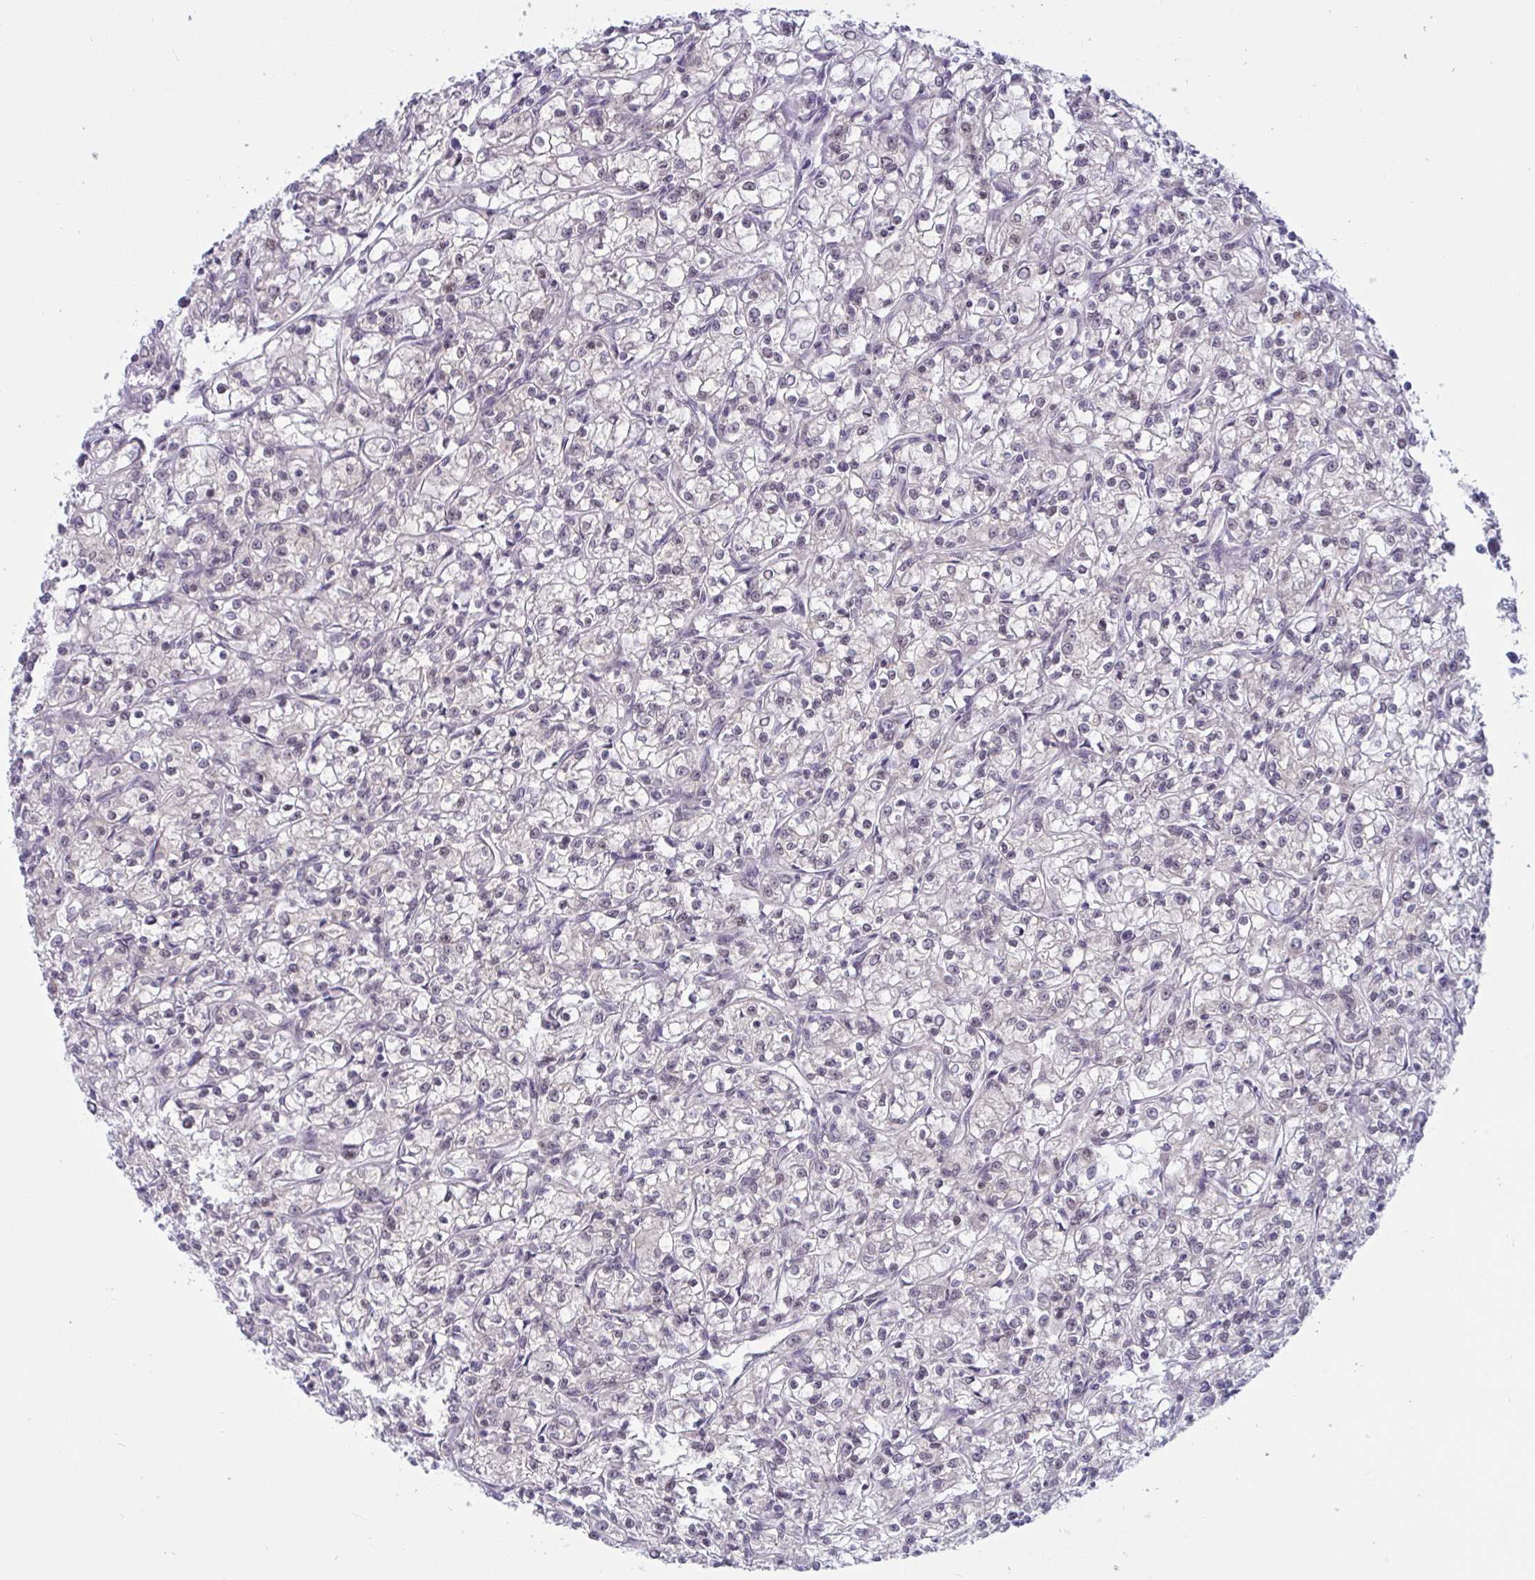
{"staining": {"intensity": "negative", "quantity": "none", "location": "none"}, "tissue": "renal cancer", "cell_type": "Tumor cells", "image_type": "cancer", "snomed": [{"axis": "morphology", "description": "Adenocarcinoma, NOS"}, {"axis": "topography", "description": "Kidney"}], "caption": "This is an immunohistochemistry micrograph of human adenocarcinoma (renal). There is no expression in tumor cells.", "gene": "TSN", "patient": {"sex": "female", "age": 59}}